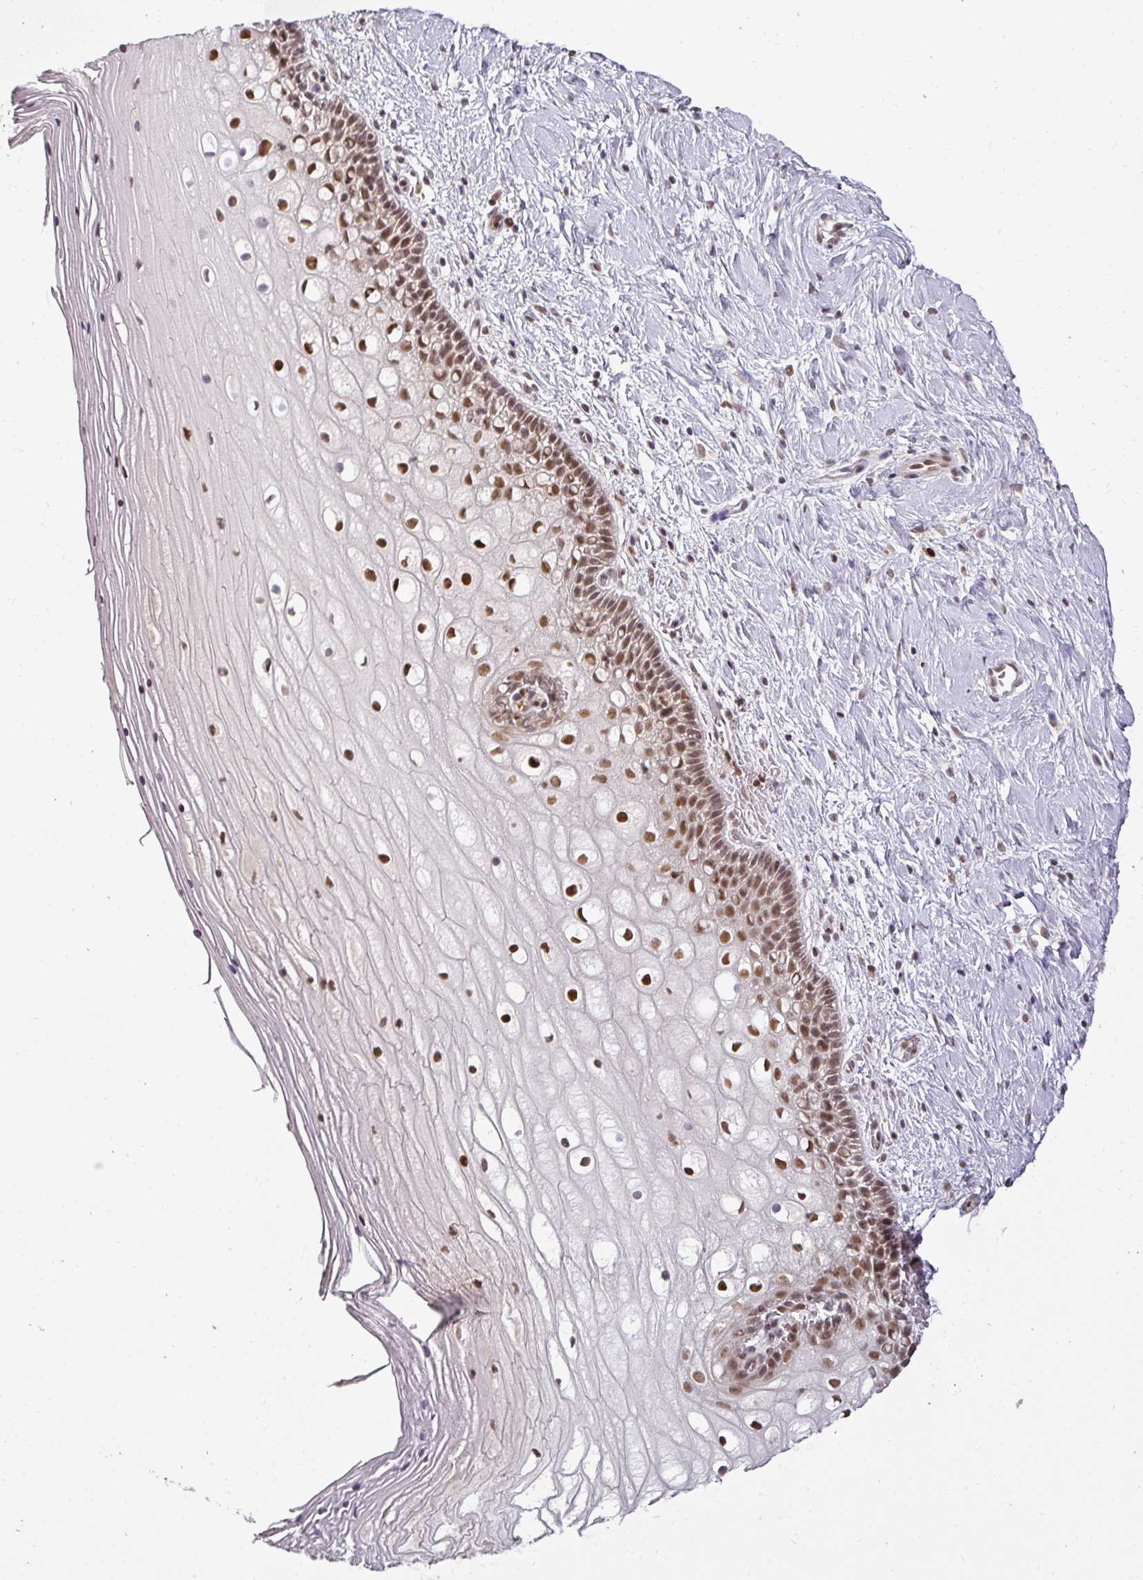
{"staining": {"intensity": "moderate", "quantity": ">75%", "location": "nuclear"}, "tissue": "cervix", "cell_type": "Glandular cells", "image_type": "normal", "snomed": [{"axis": "morphology", "description": "Normal tissue, NOS"}, {"axis": "topography", "description": "Cervix"}], "caption": "Brown immunohistochemical staining in benign human cervix demonstrates moderate nuclear positivity in approximately >75% of glandular cells.", "gene": "GPRIN2", "patient": {"sex": "female", "age": 36}}